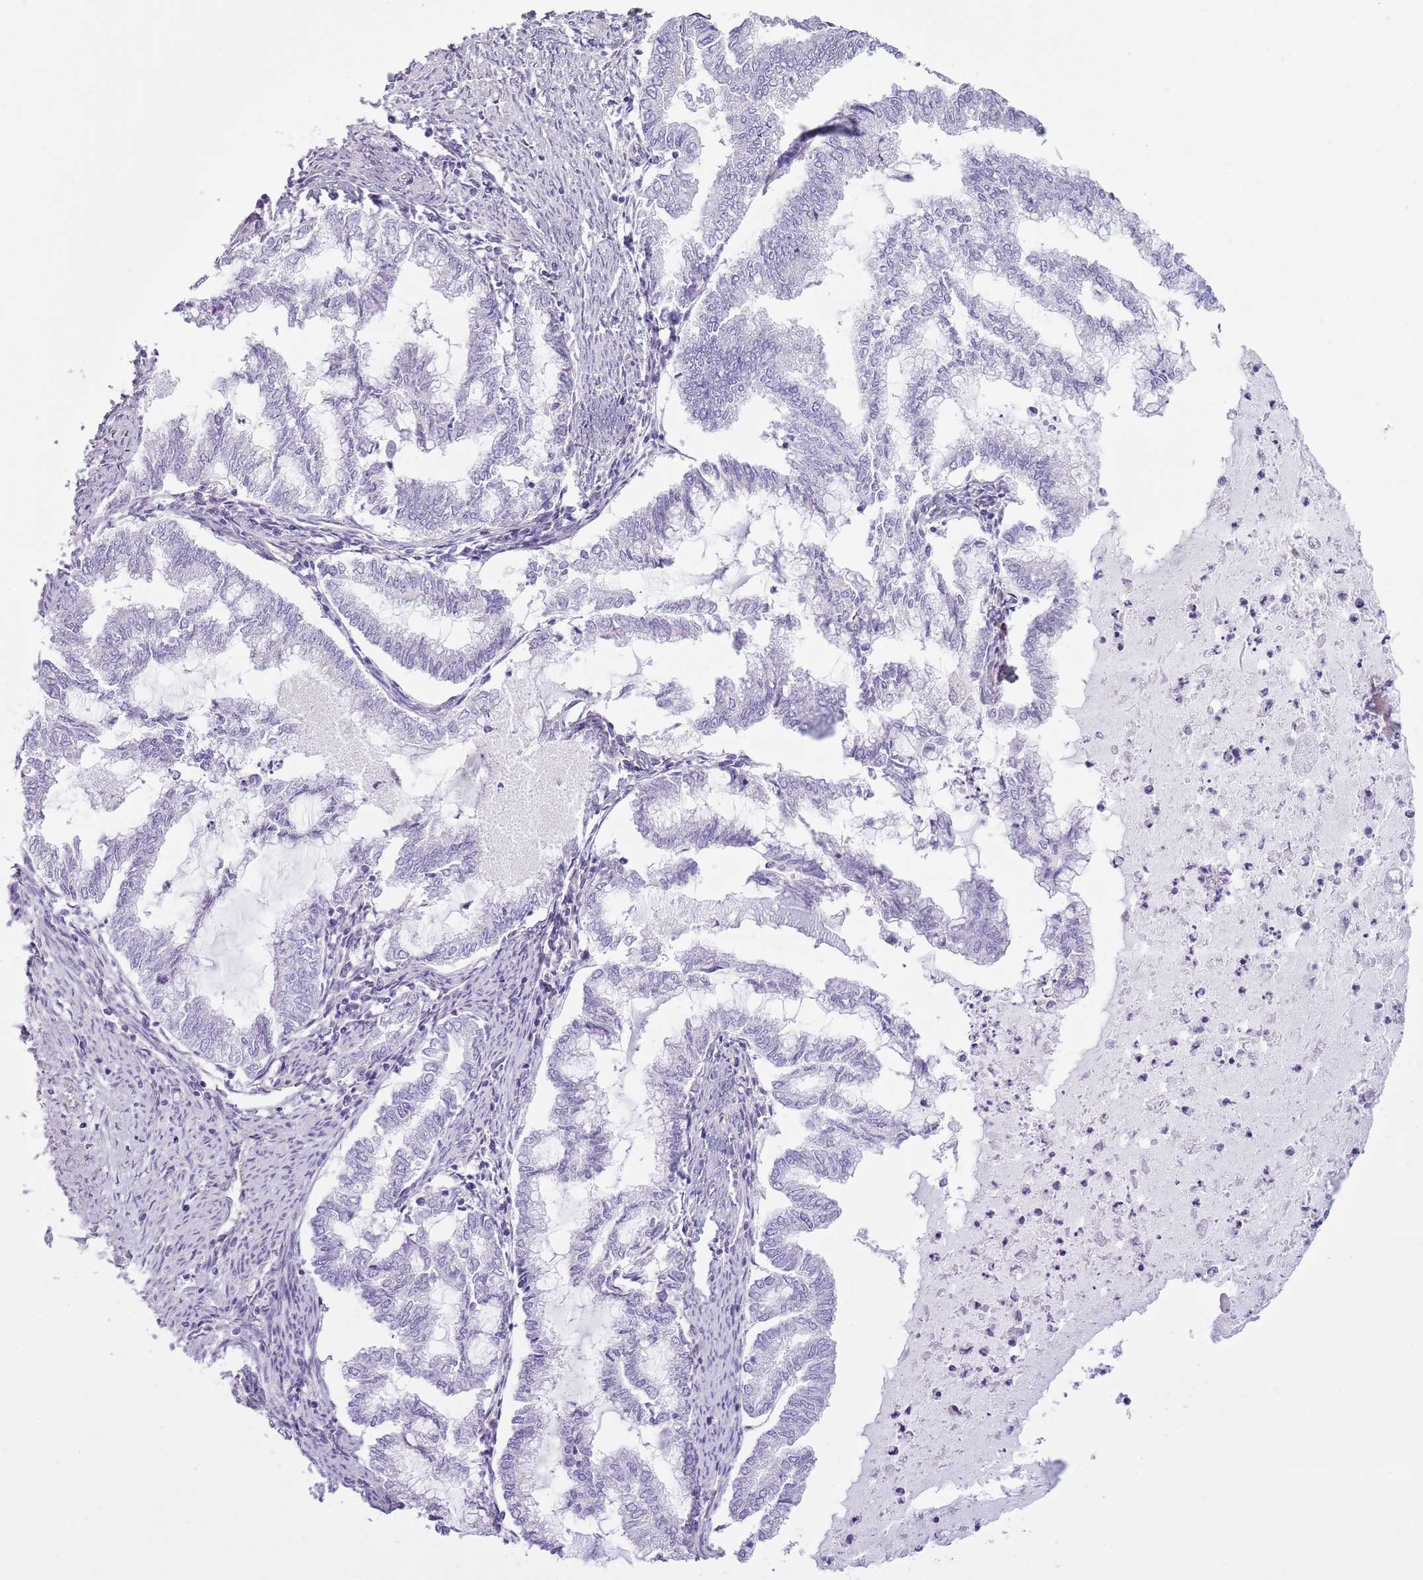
{"staining": {"intensity": "negative", "quantity": "none", "location": "none"}, "tissue": "endometrial cancer", "cell_type": "Tumor cells", "image_type": "cancer", "snomed": [{"axis": "morphology", "description": "Adenocarcinoma, NOS"}, {"axis": "topography", "description": "Endometrium"}], "caption": "Protein analysis of endometrial adenocarcinoma shows no significant staining in tumor cells.", "gene": "SNX1", "patient": {"sex": "female", "age": 79}}